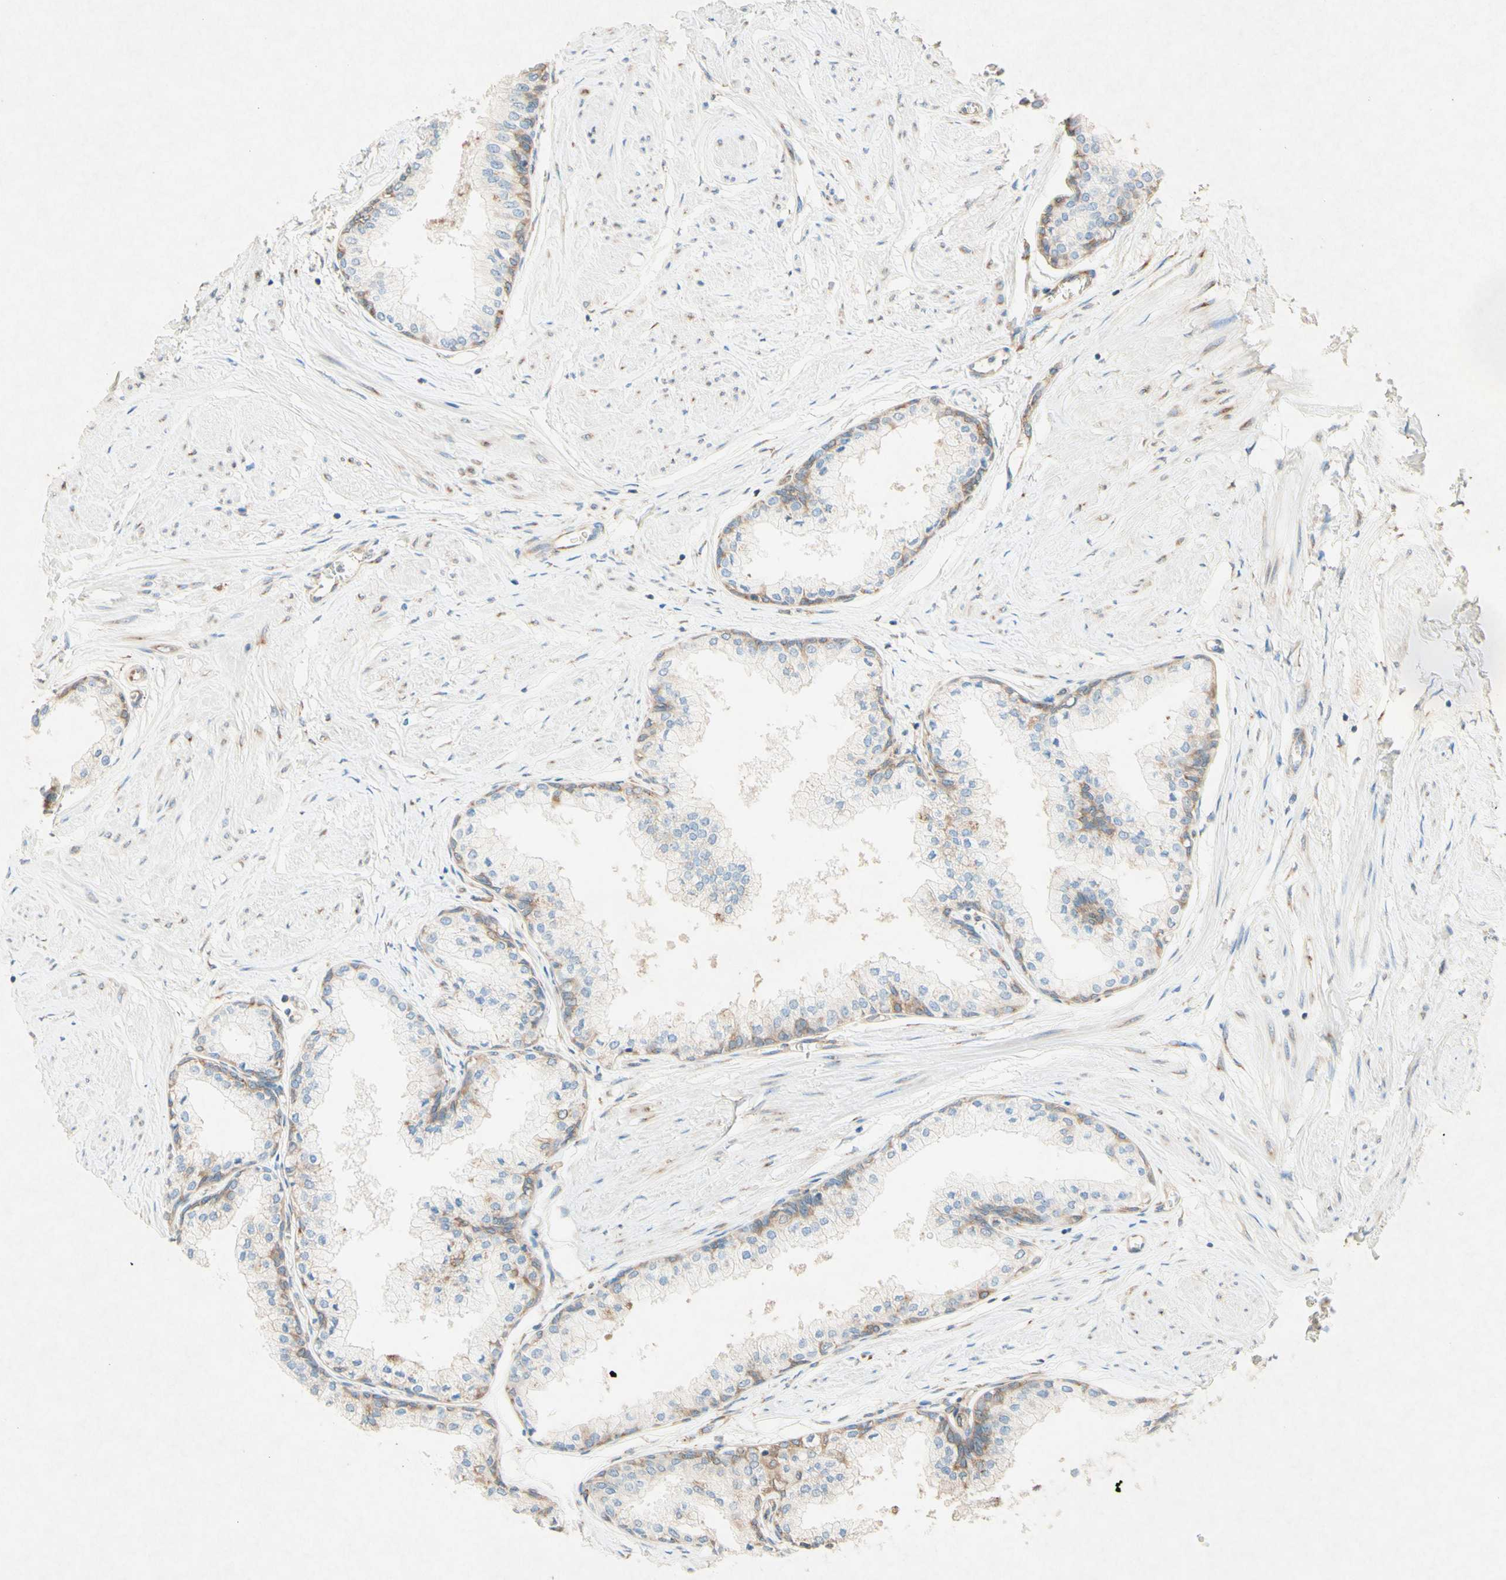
{"staining": {"intensity": "moderate", "quantity": "25%-75%", "location": "cytoplasmic/membranous"}, "tissue": "prostate", "cell_type": "Glandular cells", "image_type": "normal", "snomed": [{"axis": "morphology", "description": "Normal tissue, NOS"}, {"axis": "topography", "description": "Prostate"}, {"axis": "topography", "description": "Seminal veicle"}], "caption": "Glandular cells show medium levels of moderate cytoplasmic/membranous staining in approximately 25%-75% of cells in unremarkable human prostate. (brown staining indicates protein expression, while blue staining denotes nuclei).", "gene": "PABPC1", "patient": {"sex": "male", "age": 60}}